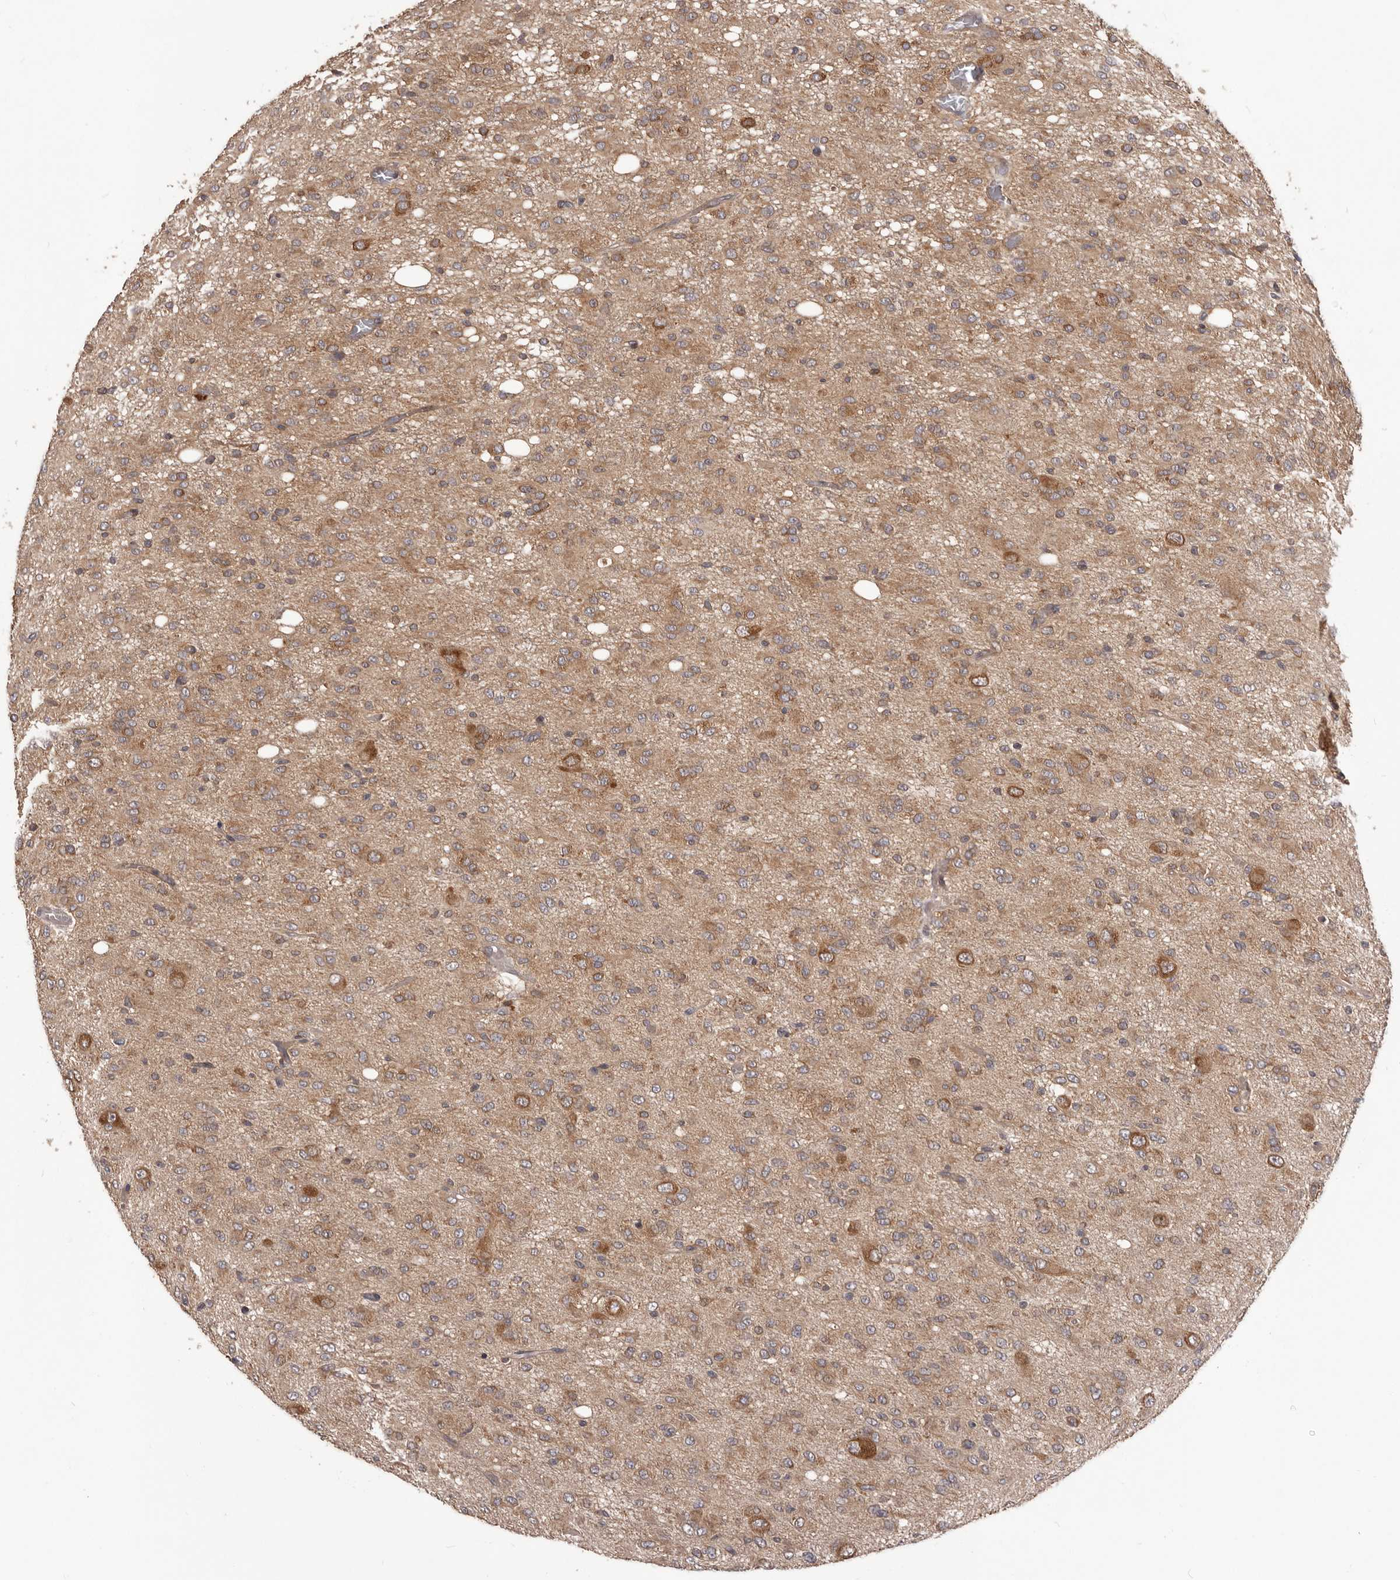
{"staining": {"intensity": "moderate", "quantity": ">75%", "location": "cytoplasmic/membranous"}, "tissue": "glioma", "cell_type": "Tumor cells", "image_type": "cancer", "snomed": [{"axis": "morphology", "description": "Glioma, malignant, High grade"}, {"axis": "topography", "description": "Brain"}], "caption": "Glioma stained for a protein displays moderate cytoplasmic/membranous positivity in tumor cells.", "gene": "HBS1L", "patient": {"sex": "female", "age": 59}}